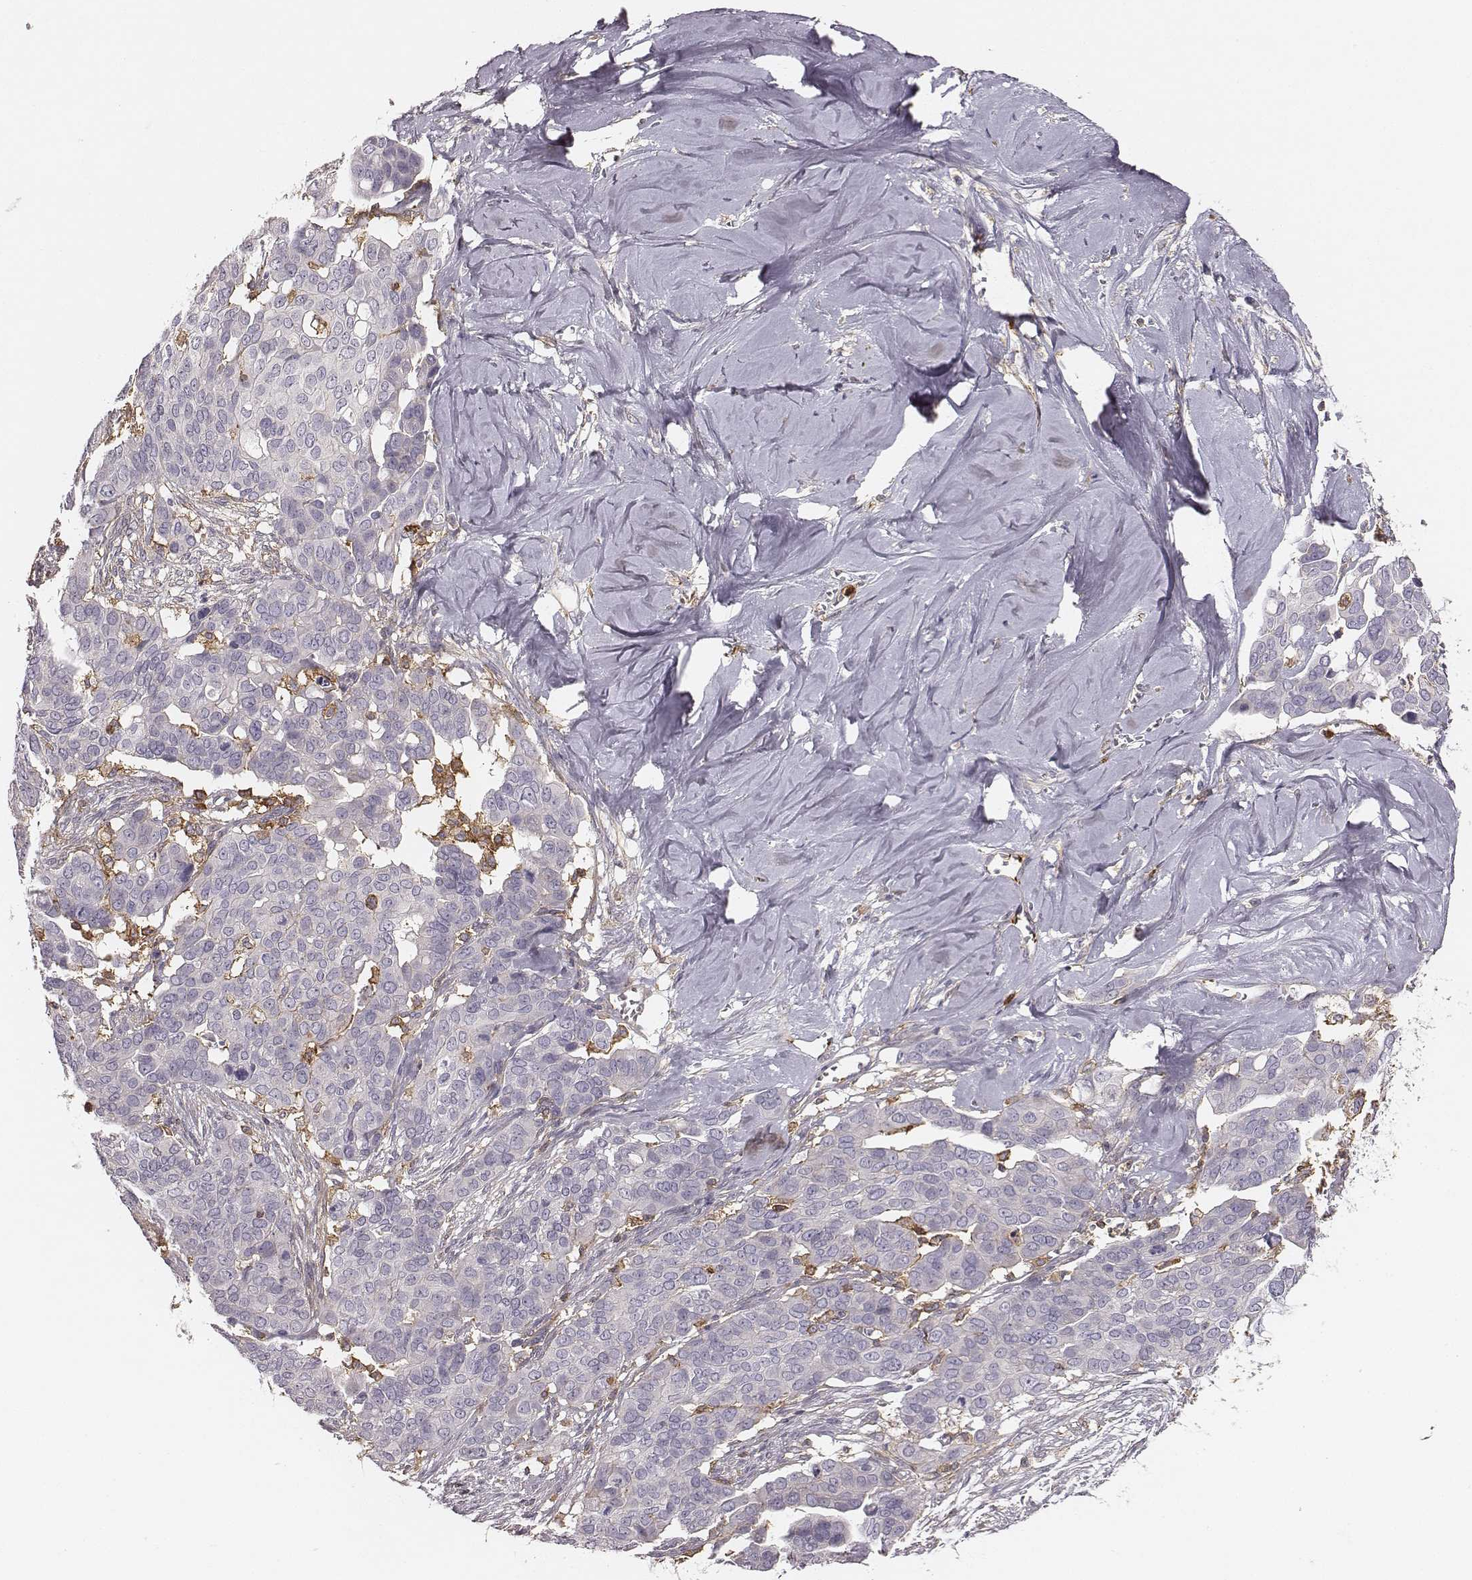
{"staining": {"intensity": "negative", "quantity": "none", "location": "none"}, "tissue": "ovarian cancer", "cell_type": "Tumor cells", "image_type": "cancer", "snomed": [{"axis": "morphology", "description": "Carcinoma, endometroid"}, {"axis": "topography", "description": "Ovary"}], "caption": "Micrograph shows no protein expression in tumor cells of ovarian endometroid carcinoma tissue.", "gene": "ZYX", "patient": {"sex": "female", "age": 78}}